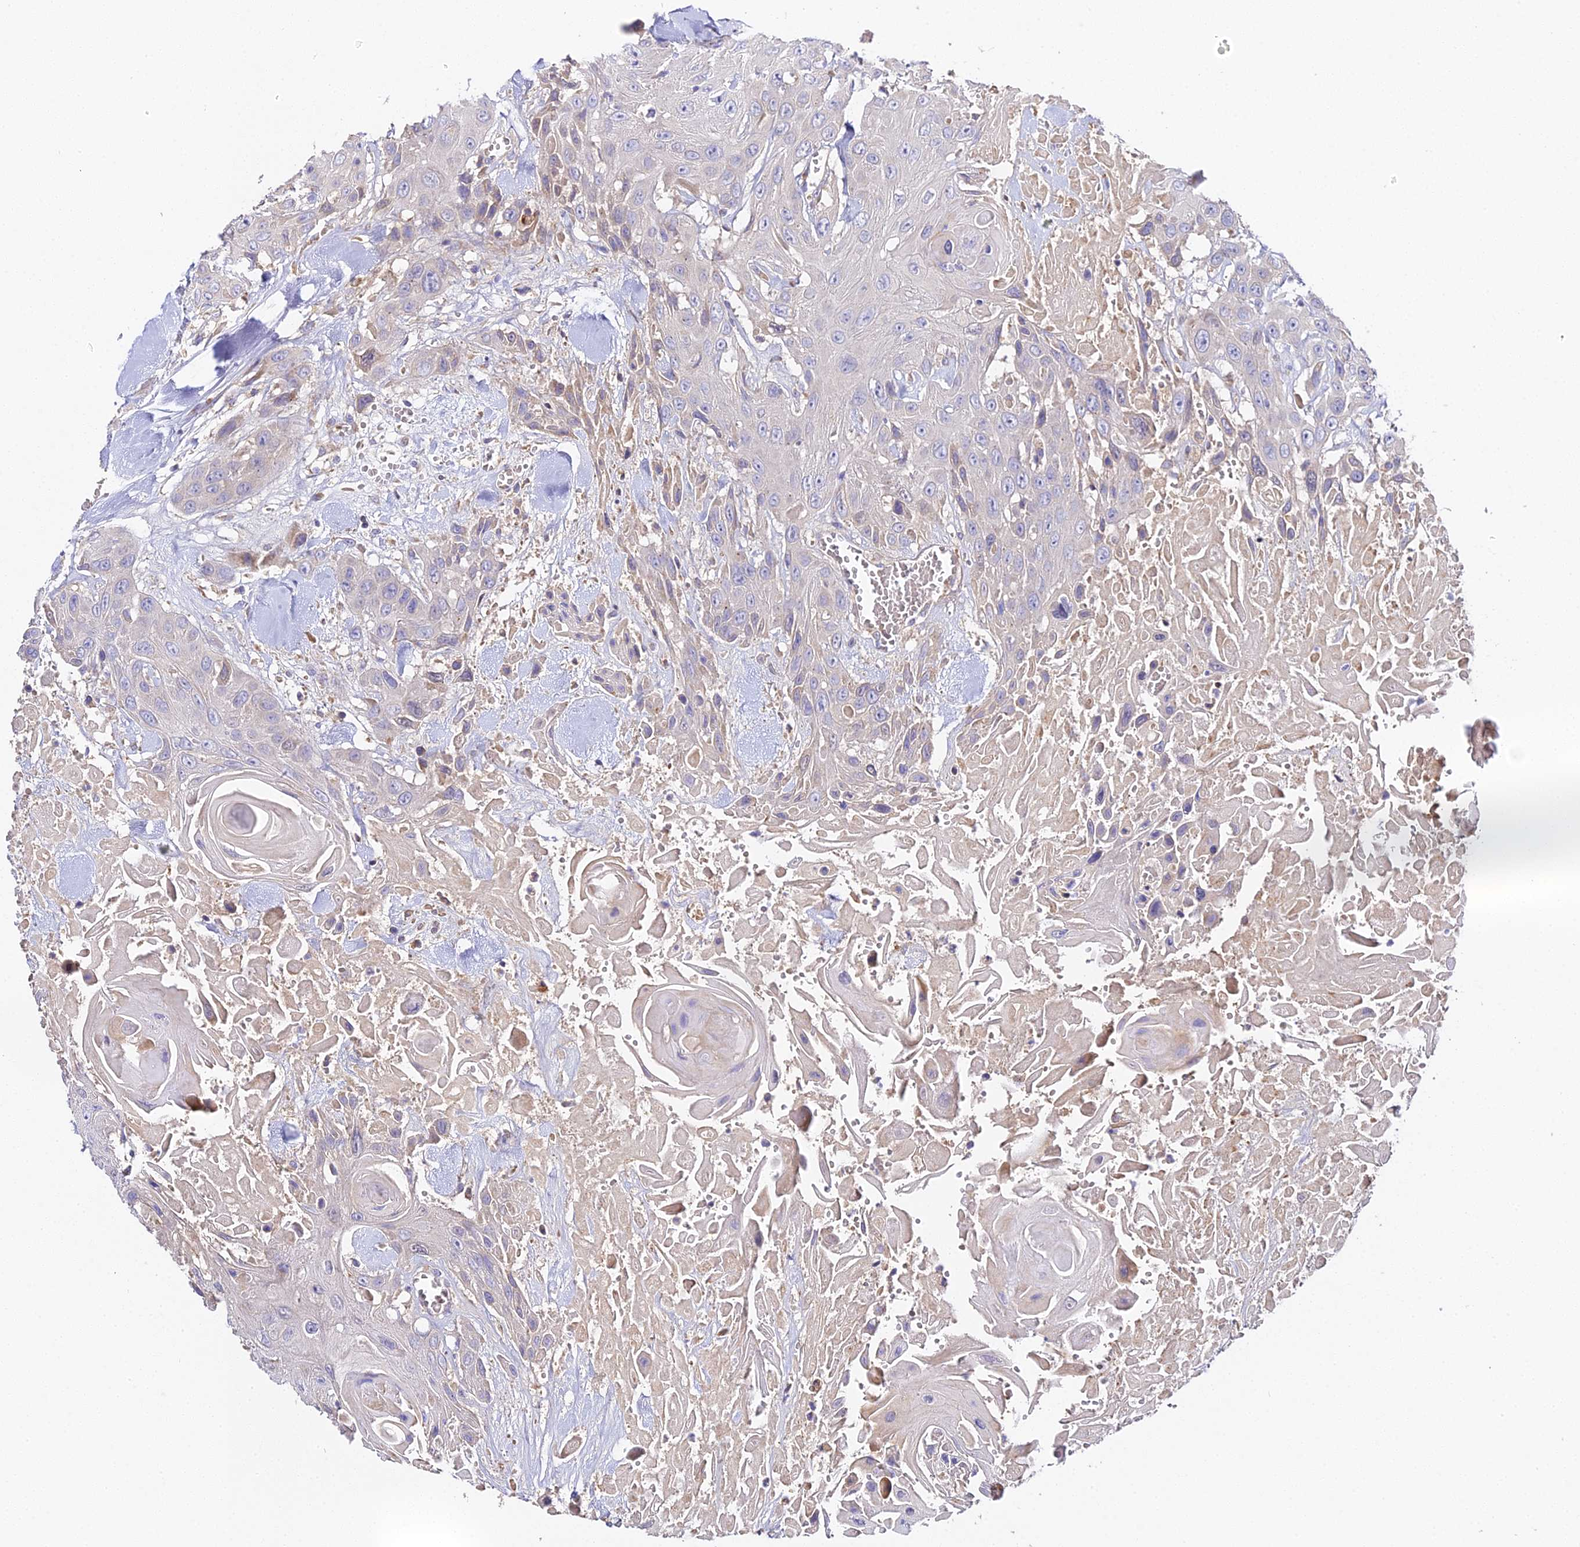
{"staining": {"intensity": "negative", "quantity": "none", "location": "none"}, "tissue": "head and neck cancer", "cell_type": "Tumor cells", "image_type": "cancer", "snomed": [{"axis": "morphology", "description": "Squamous cell carcinoma, NOS"}, {"axis": "topography", "description": "Head-Neck"}], "caption": "Immunohistochemistry photomicrograph of neoplastic tissue: head and neck cancer (squamous cell carcinoma) stained with DAB (3,3'-diaminobenzidine) demonstrates no significant protein staining in tumor cells.", "gene": "SCX", "patient": {"sex": "male", "age": 81}}